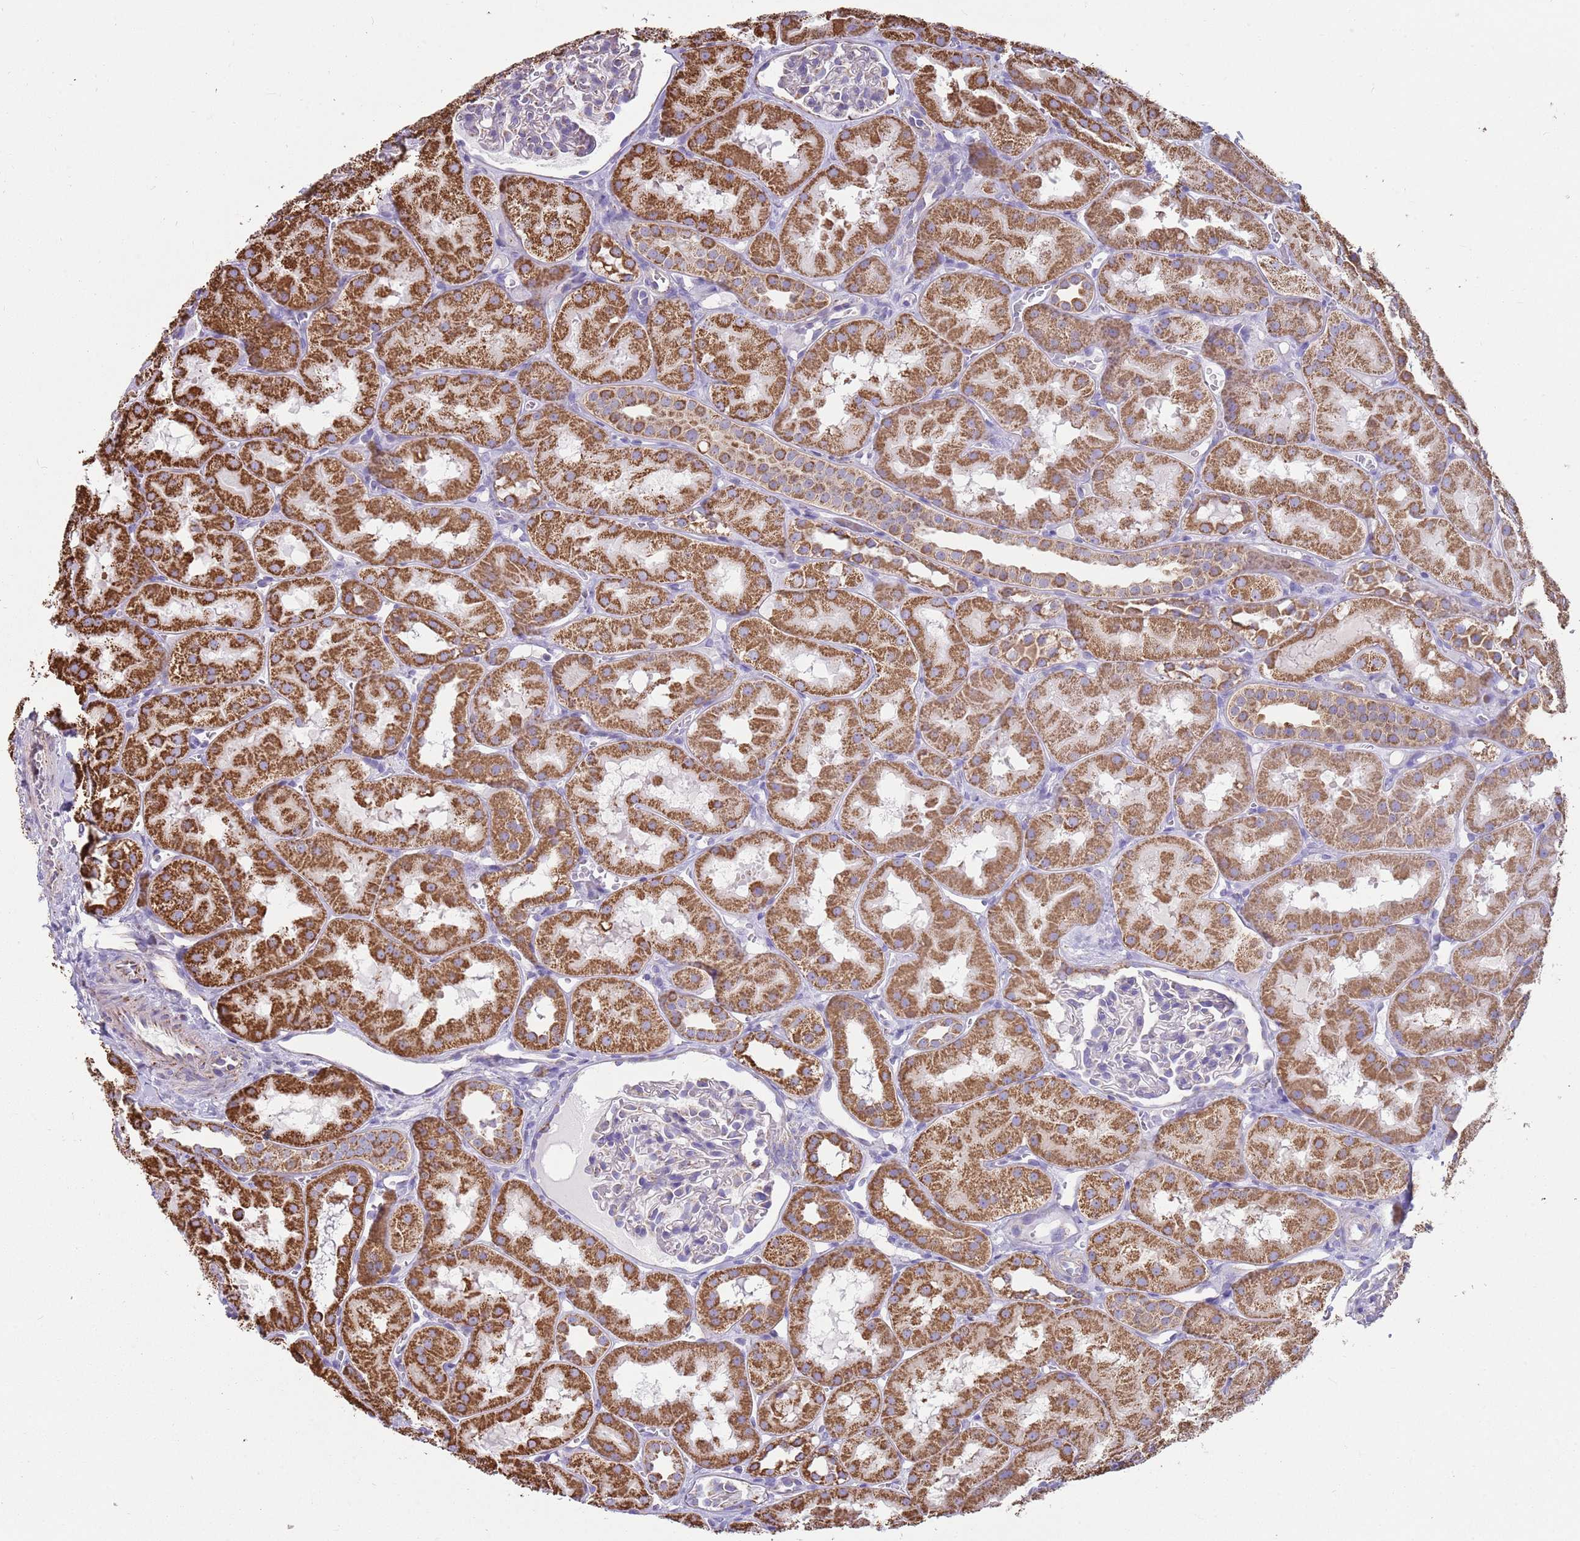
{"staining": {"intensity": "negative", "quantity": "none", "location": "none"}, "tissue": "kidney", "cell_type": "Cells in glomeruli", "image_type": "normal", "snomed": [{"axis": "morphology", "description": "Normal tissue, NOS"}, {"axis": "topography", "description": "Kidney"}, {"axis": "topography", "description": "Urinary bladder"}], "caption": "This is an immunohistochemistry histopathology image of normal kidney. There is no positivity in cells in glomeruli.", "gene": "TTLL1", "patient": {"sex": "male", "age": 16}}